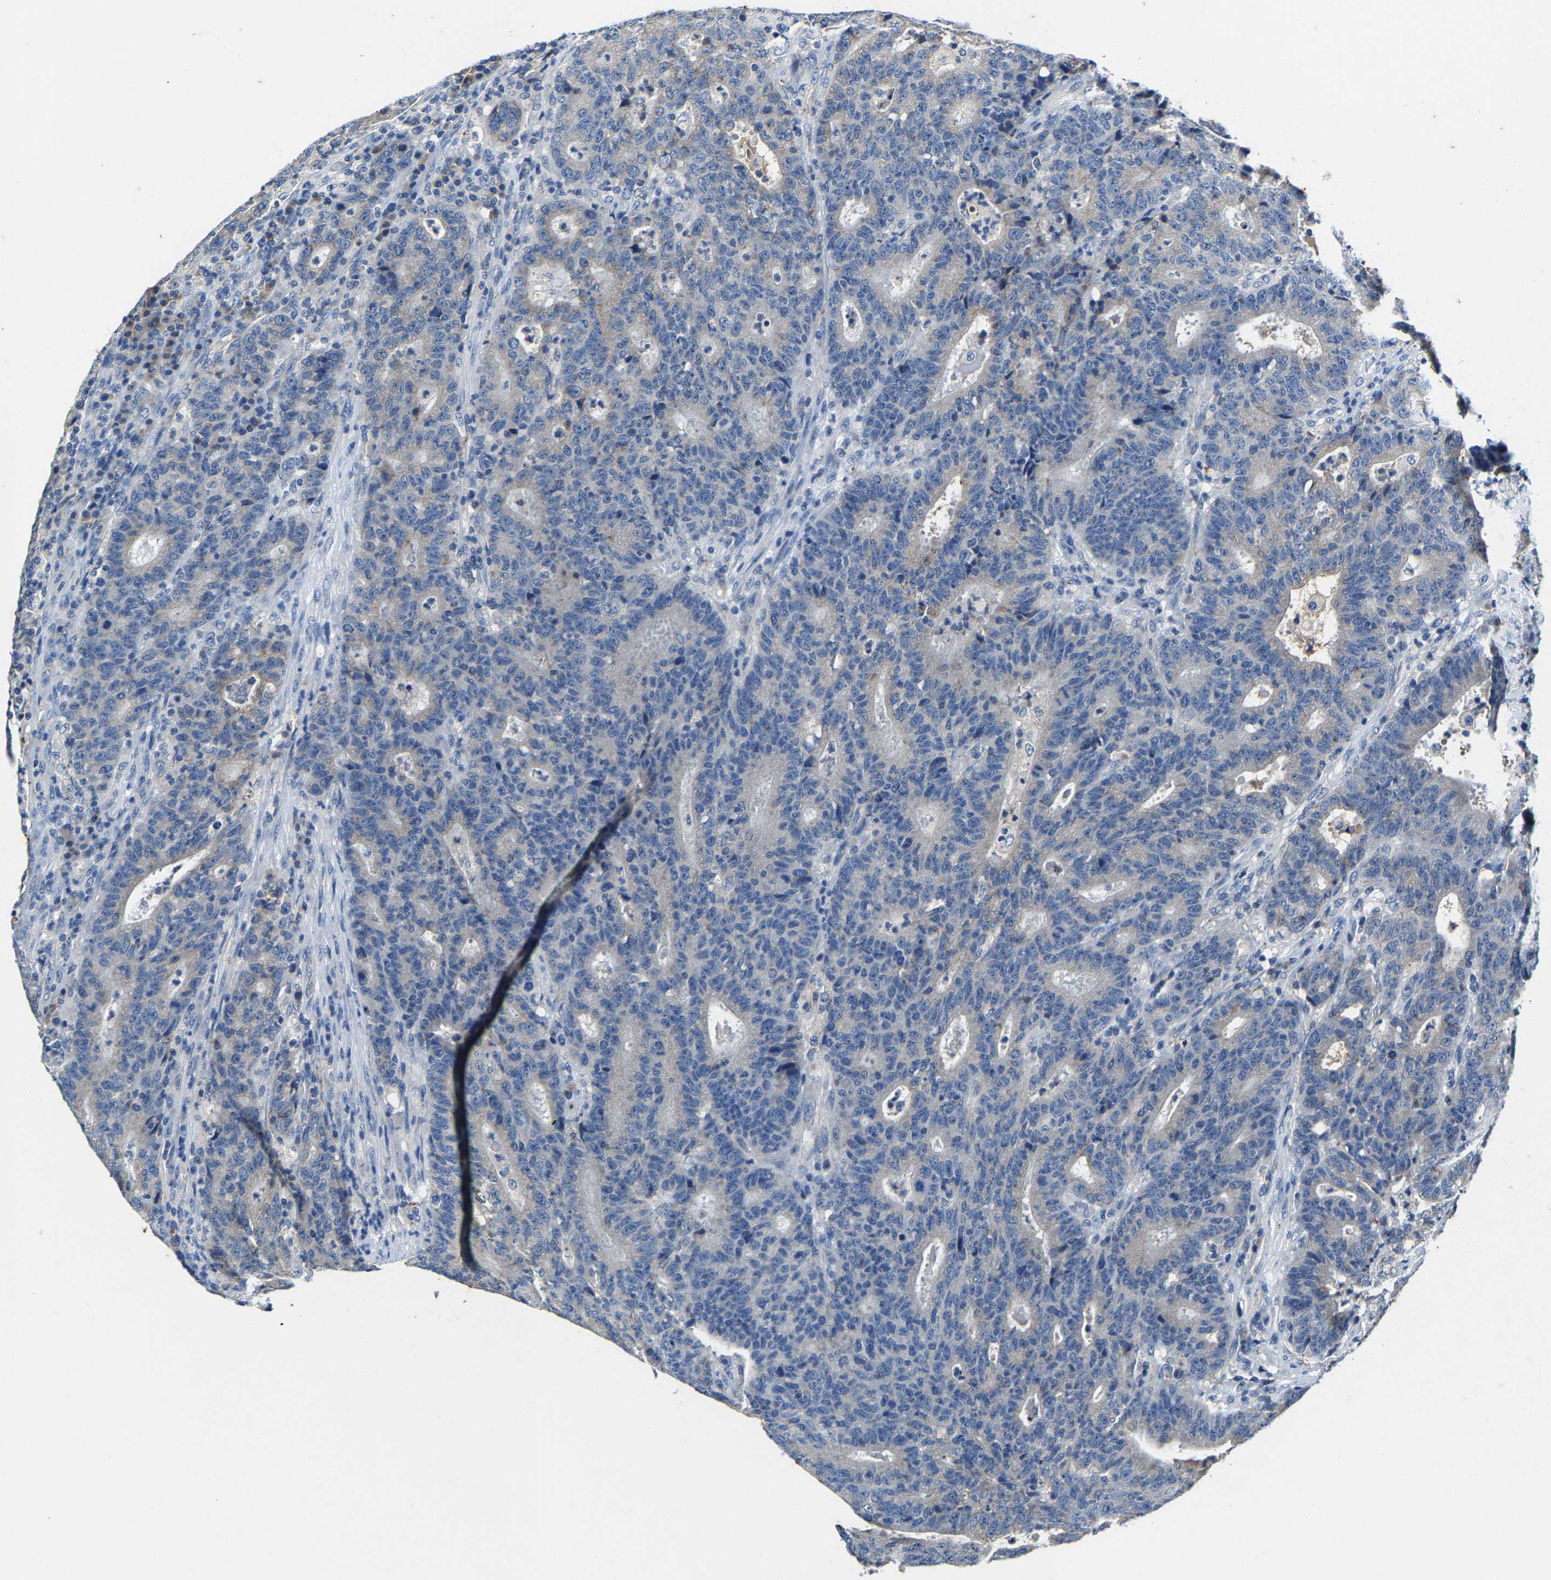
{"staining": {"intensity": "negative", "quantity": "none", "location": "none"}, "tissue": "colorectal cancer", "cell_type": "Tumor cells", "image_type": "cancer", "snomed": [{"axis": "morphology", "description": "Adenocarcinoma, NOS"}, {"axis": "topography", "description": "Colon"}], "caption": "Colorectal adenocarcinoma was stained to show a protein in brown. There is no significant staining in tumor cells.", "gene": "SLC25A25", "patient": {"sex": "female", "age": 75}}